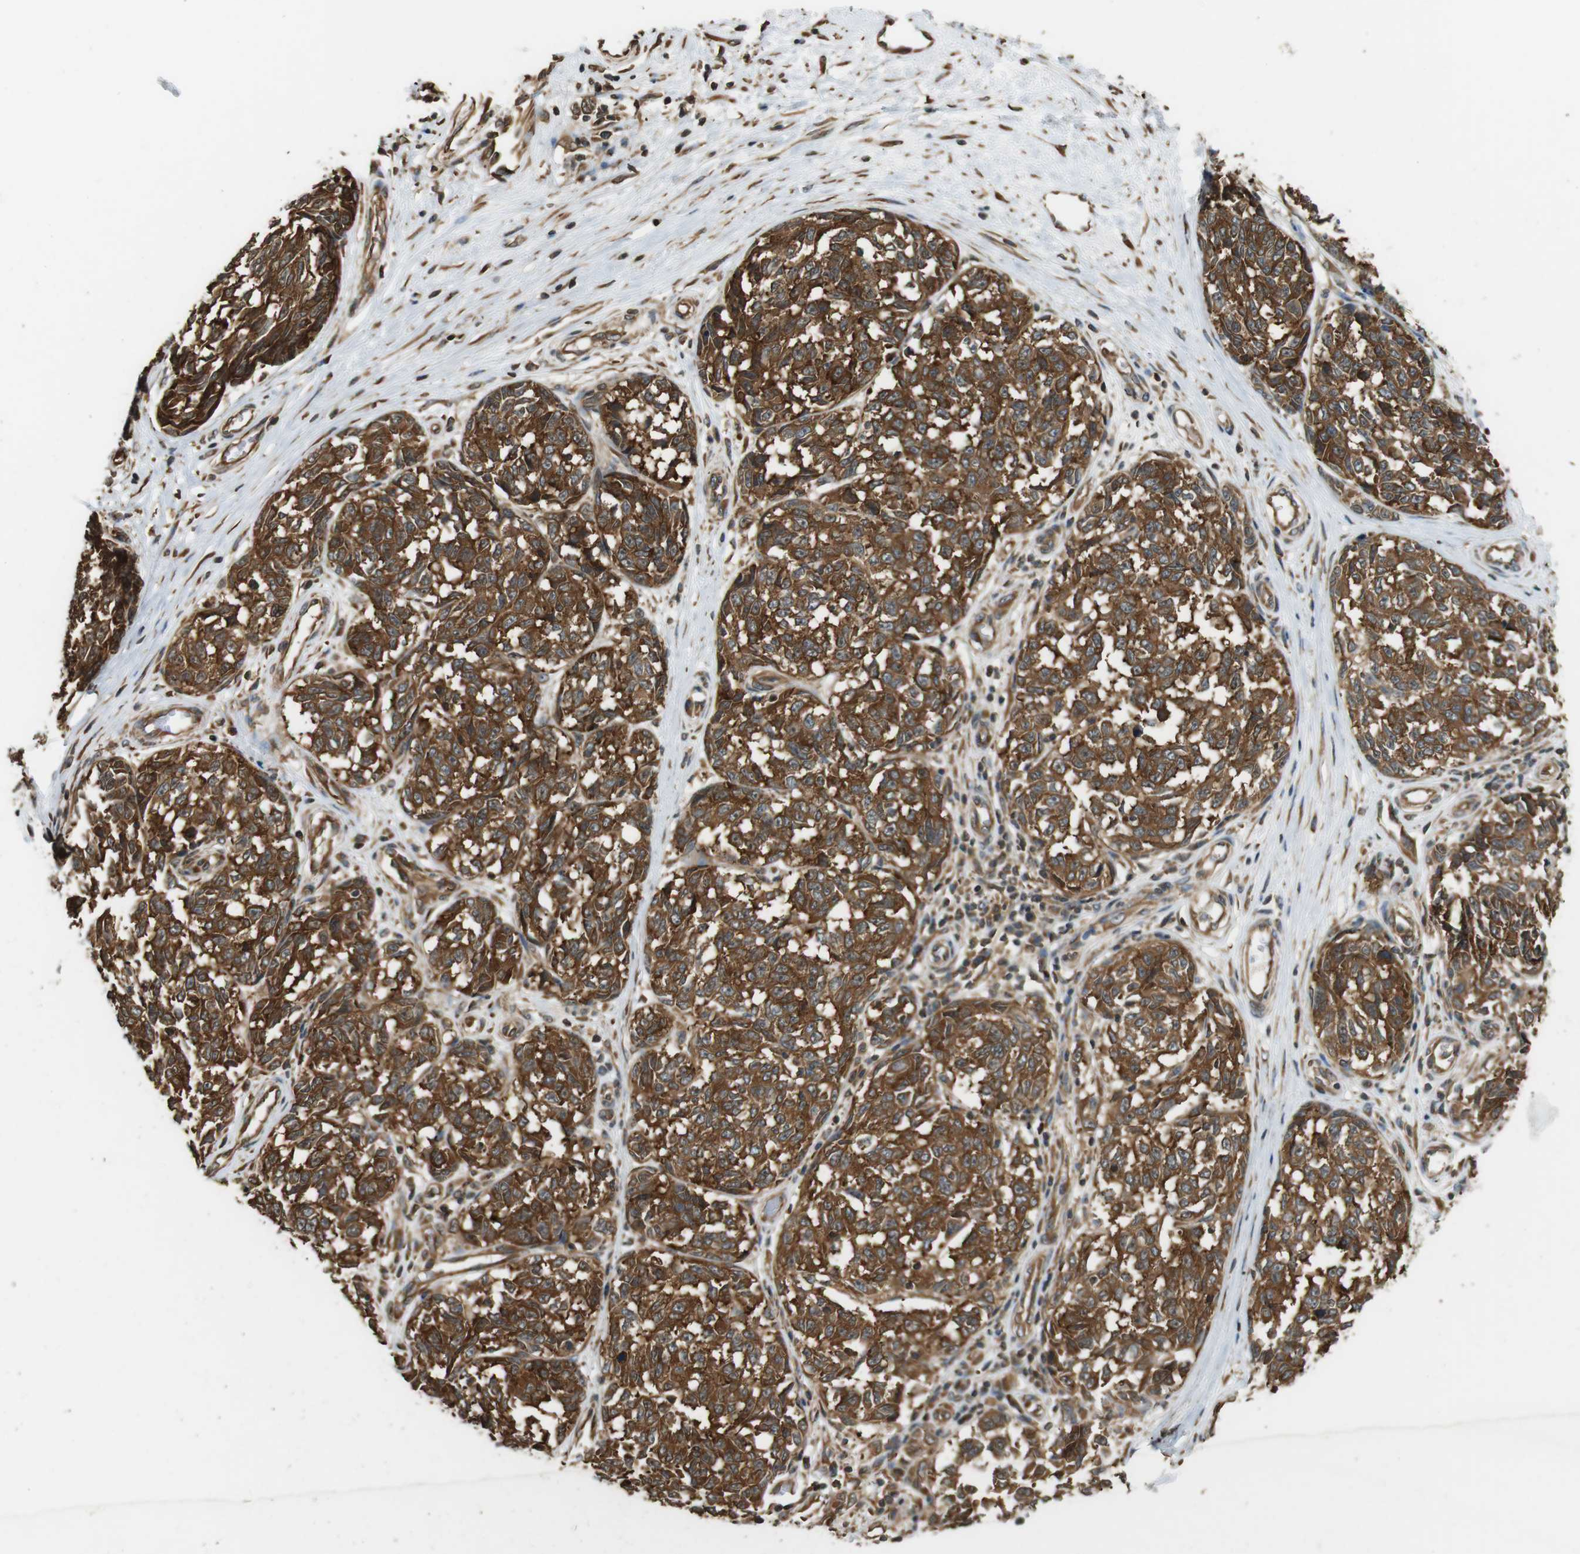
{"staining": {"intensity": "moderate", "quantity": ">75%", "location": "cytoplasmic/membranous"}, "tissue": "melanoma", "cell_type": "Tumor cells", "image_type": "cancer", "snomed": [{"axis": "morphology", "description": "Malignant melanoma, NOS"}, {"axis": "topography", "description": "Skin"}], "caption": "Immunohistochemistry (IHC) (DAB (3,3'-diaminobenzidine)) staining of melanoma exhibits moderate cytoplasmic/membranous protein staining in about >75% of tumor cells.", "gene": "PA2G4", "patient": {"sex": "female", "age": 64}}